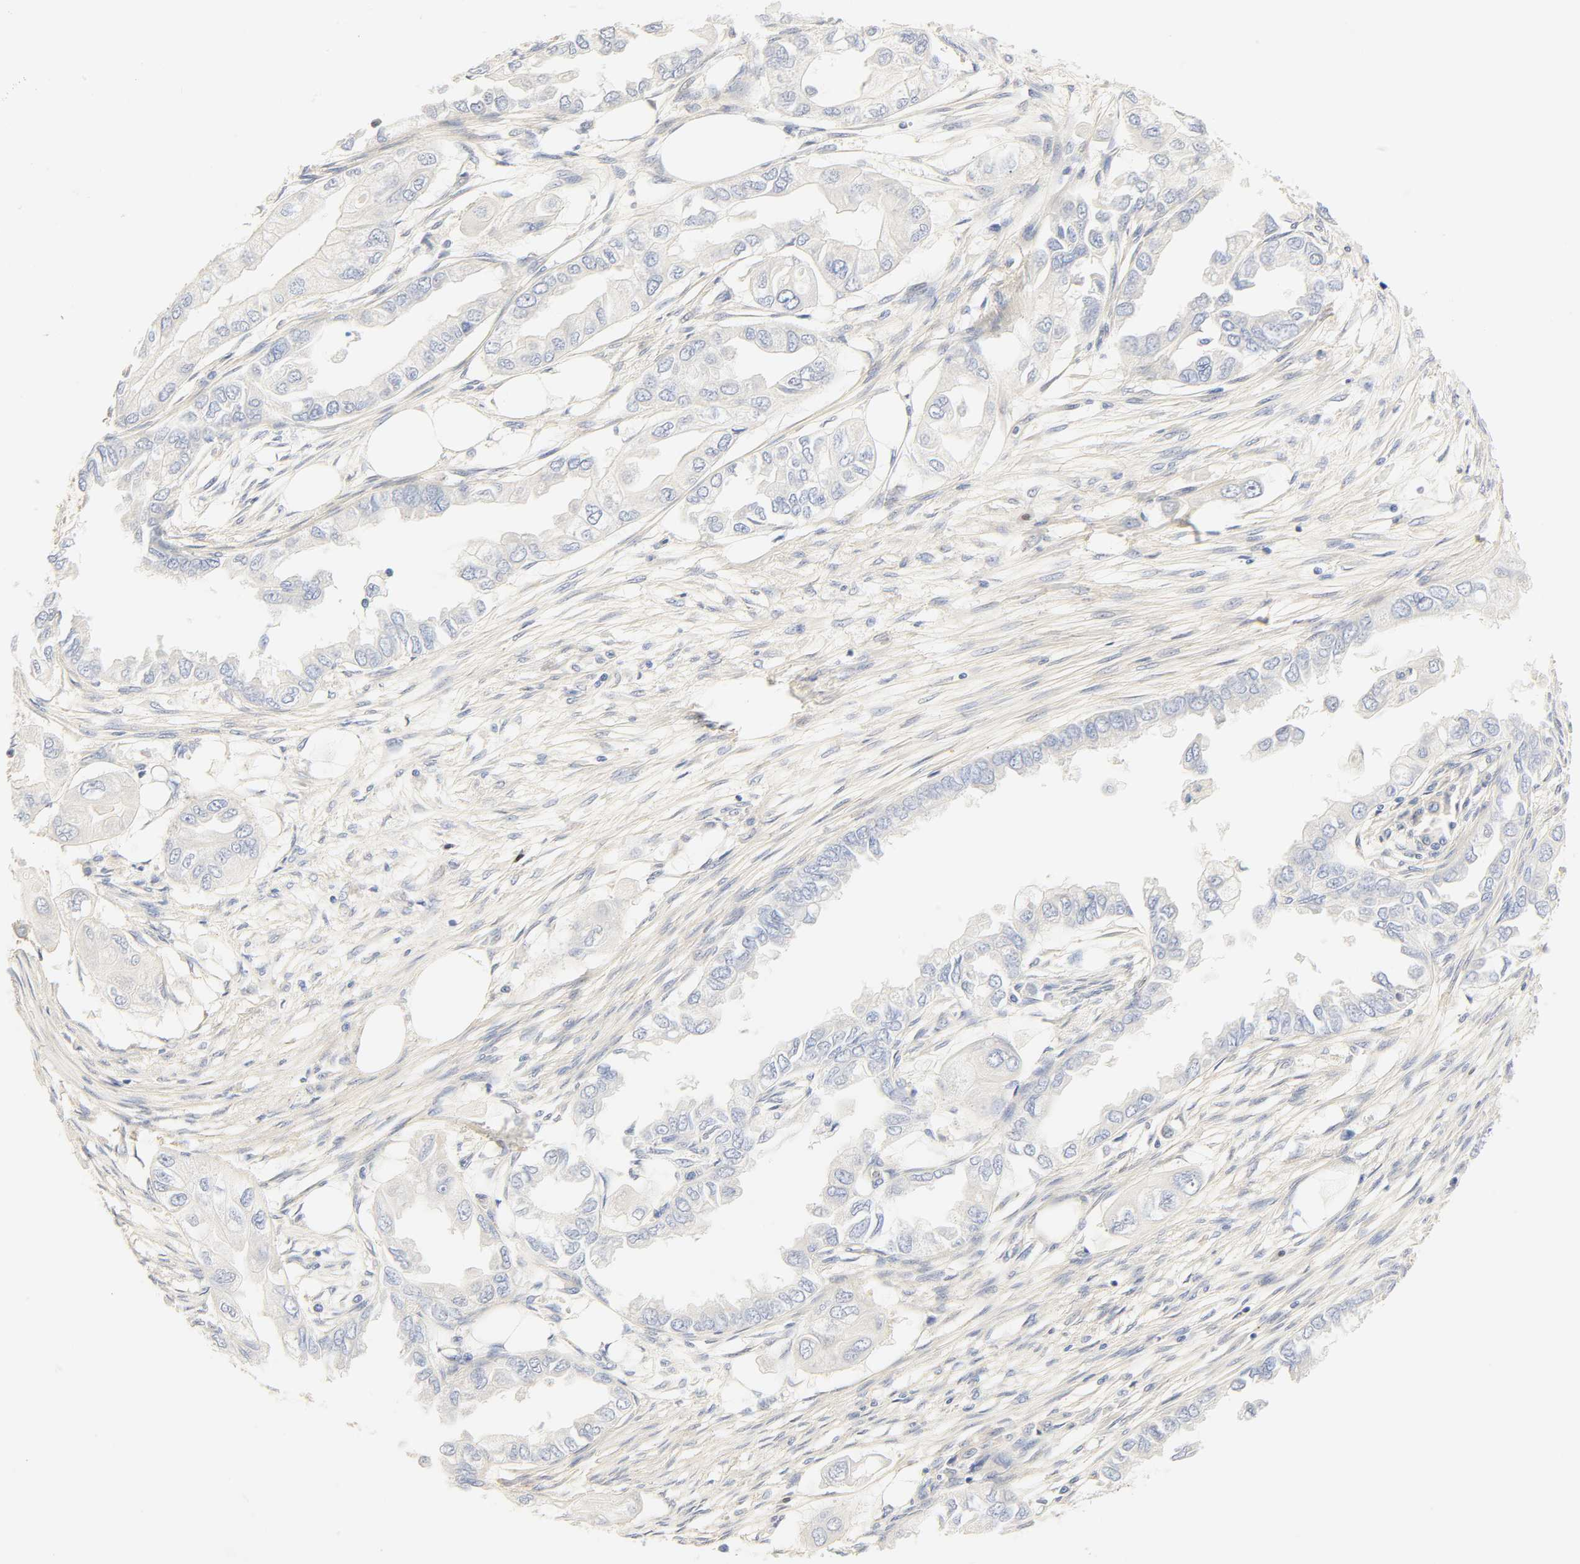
{"staining": {"intensity": "negative", "quantity": "none", "location": "none"}, "tissue": "endometrial cancer", "cell_type": "Tumor cells", "image_type": "cancer", "snomed": [{"axis": "morphology", "description": "Adenocarcinoma, NOS"}, {"axis": "topography", "description": "Endometrium"}], "caption": "DAB immunohistochemical staining of endometrial cancer (adenocarcinoma) displays no significant staining in tumor cells.", "gene": "BORCS8-MEF2B", "patient": {"sex": "female", "age": 67}}